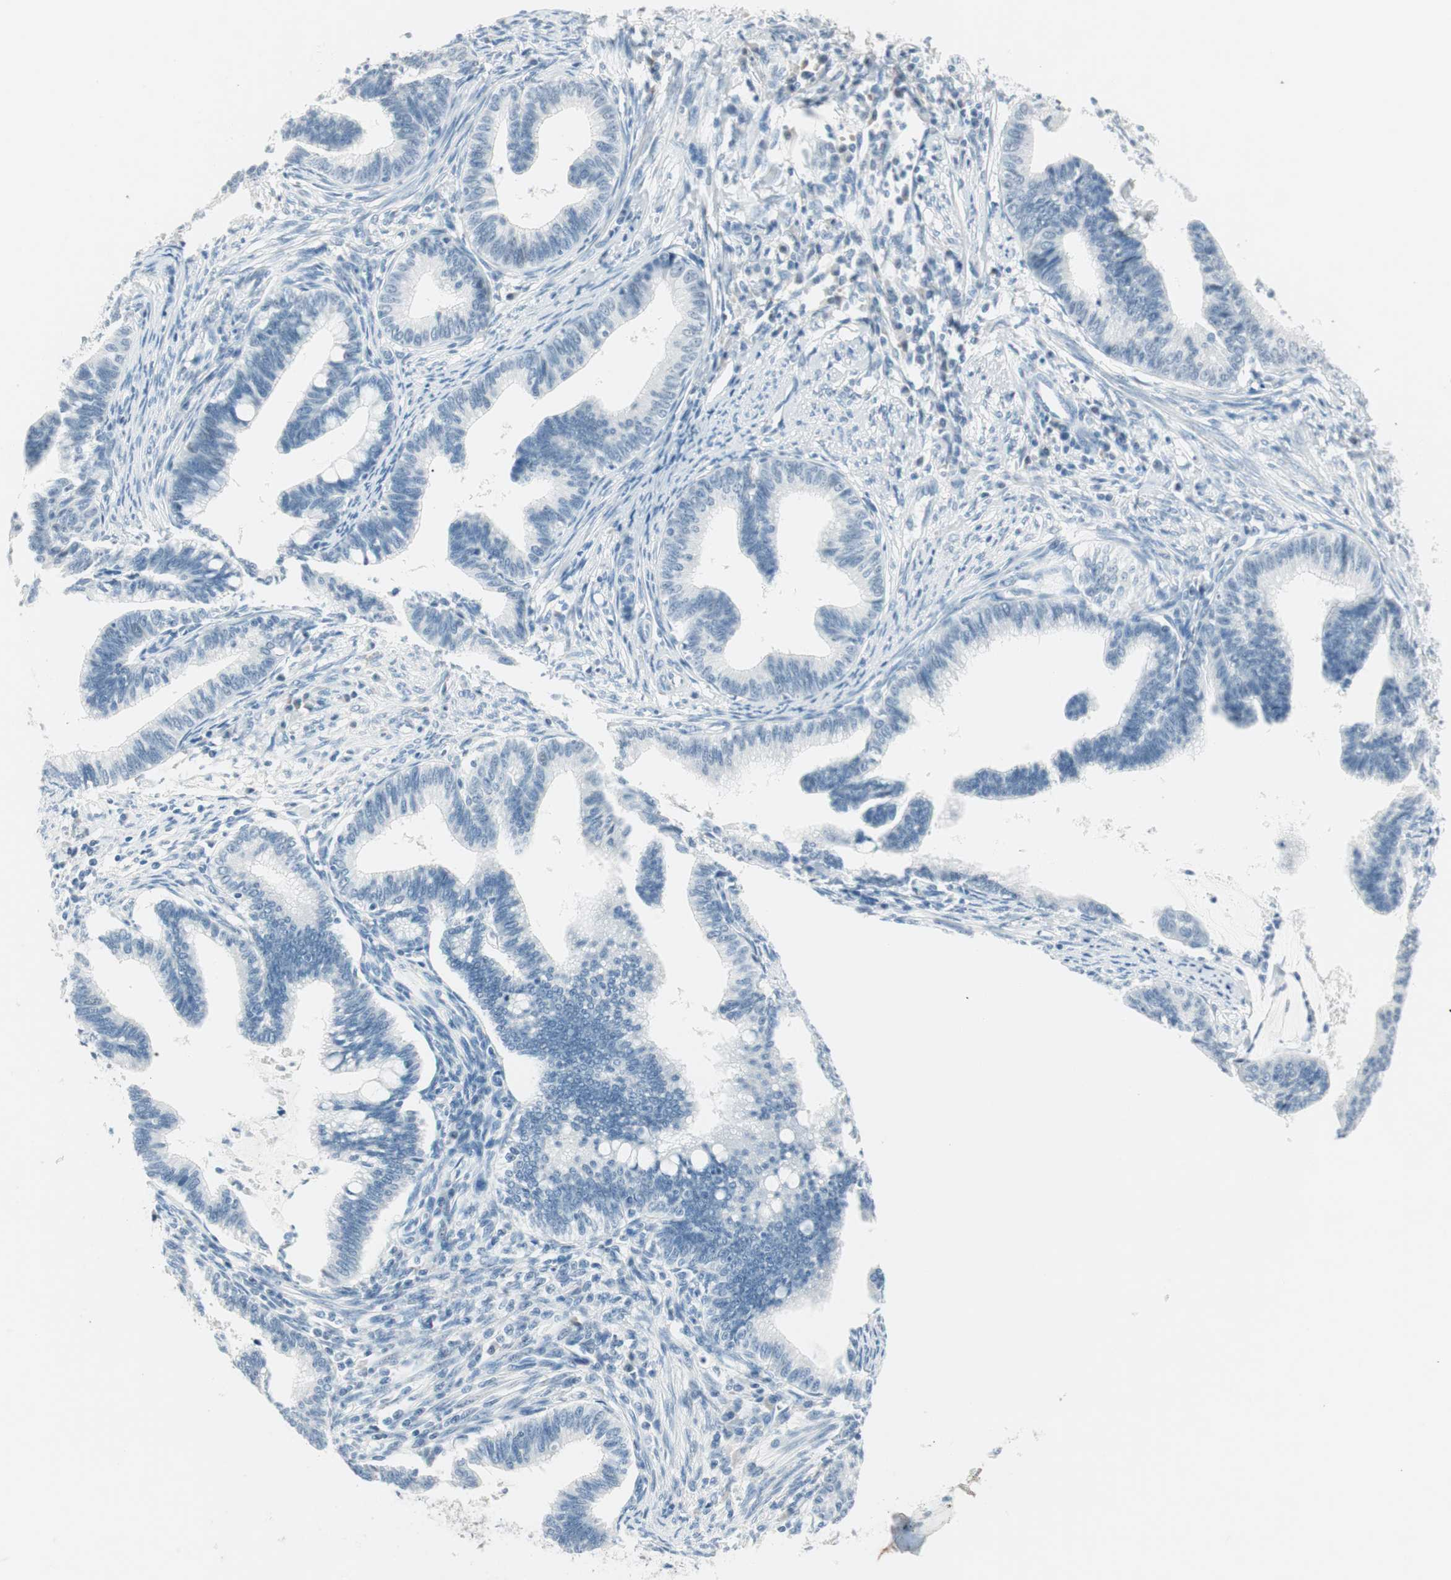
{"staining": {"intensity": "negative", "quantity": "none", "location": "none"}, "tissue": "cervical cancer", "cell_type": "Tumor cells", "image_type": "cancer", "snomed": [{"axis": "morphology", "description": "Adenocarcinoma, NOS"}, {"axis": "topography", "description": "Cervix"}], "caption": "IHC histopathology image of human cervical adenocarcinoma stained for a protein (brown), which demonstrates no expression in tumor cells.", "gene": "HOXB13", "patient": {"sex": "female", "age": 36}}